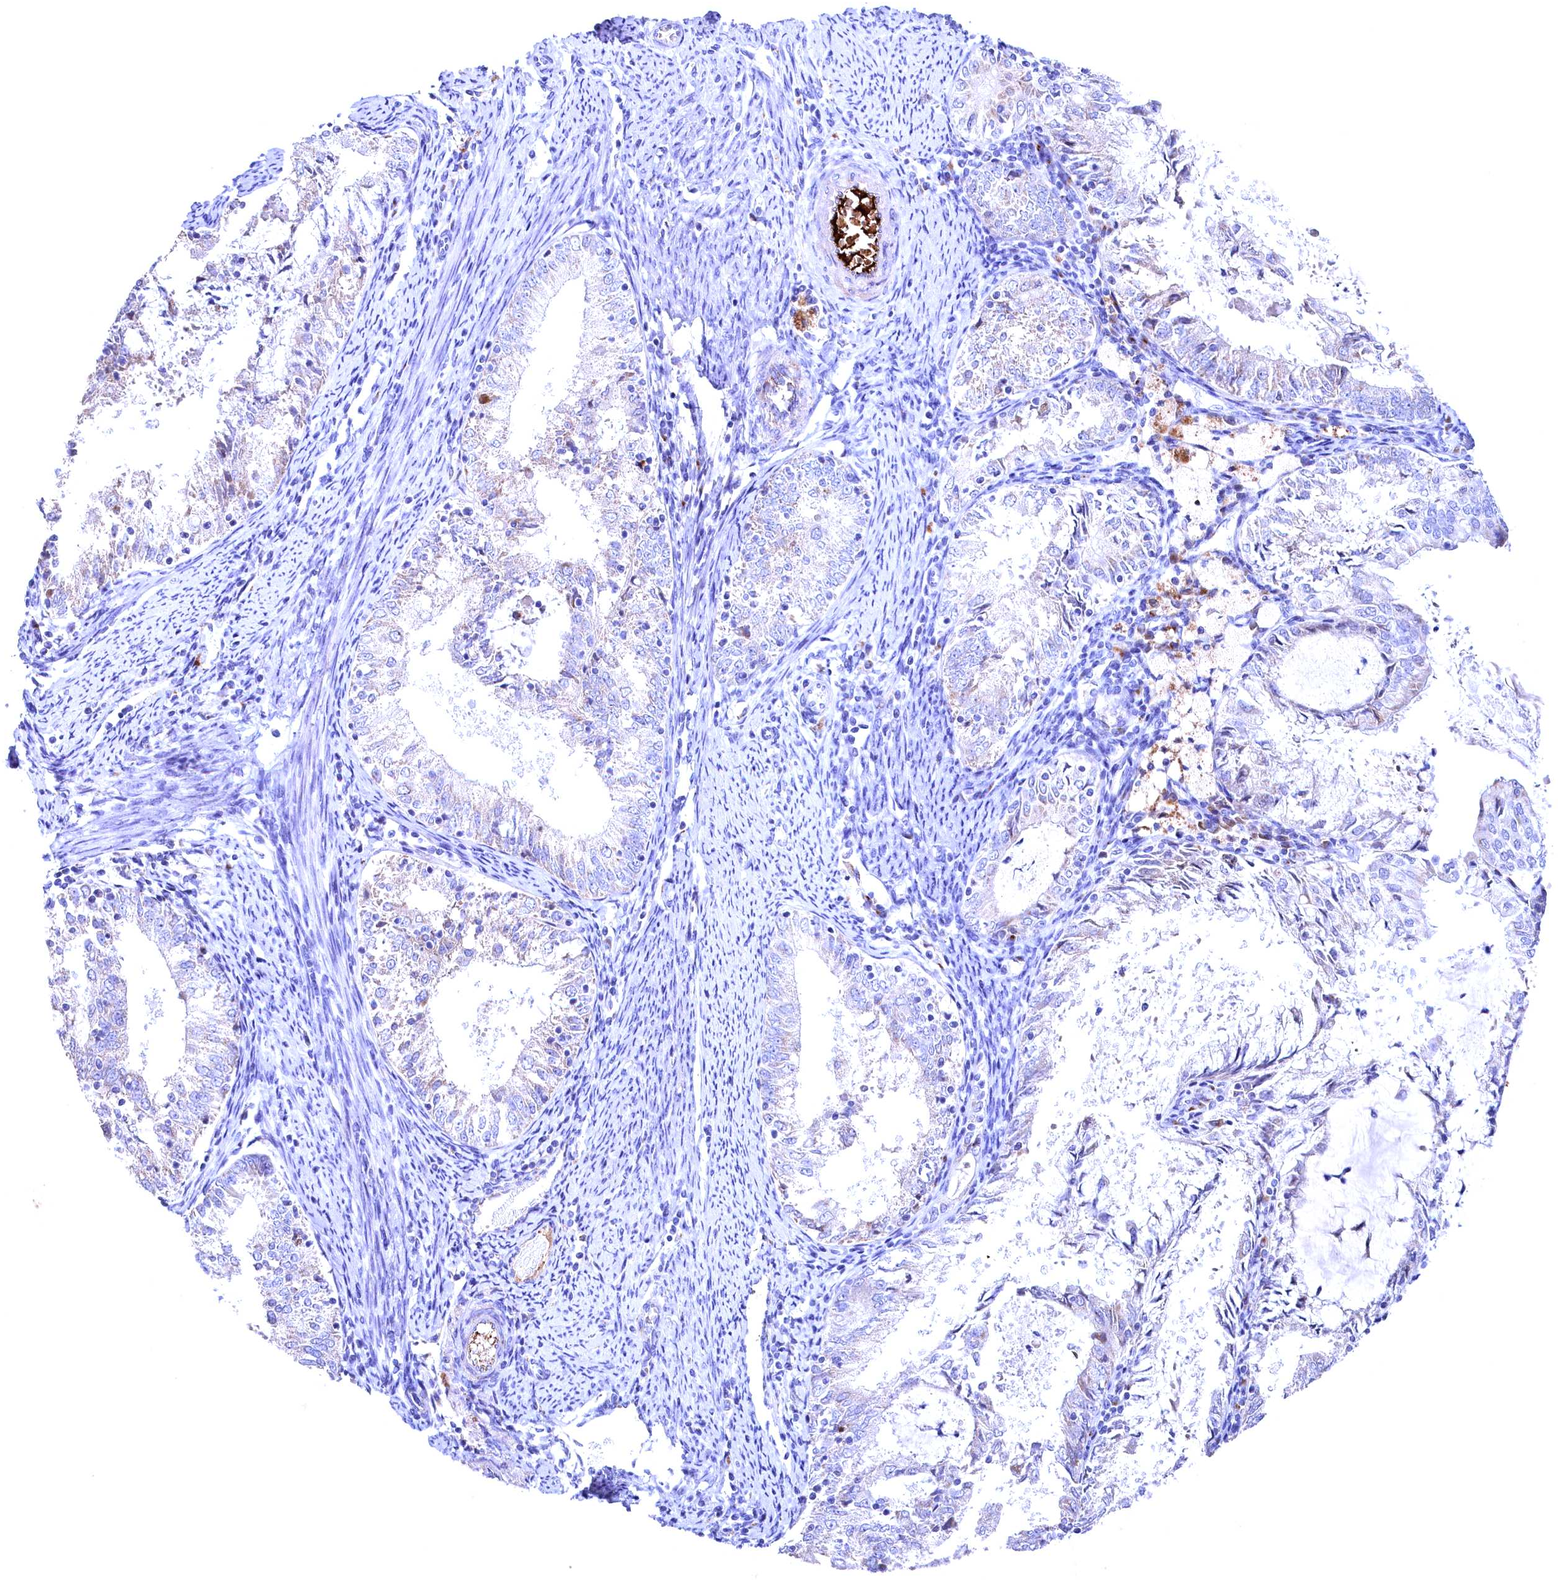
{"staining": {"intensity": "negative", "quantity": "none", "location": "none"}, "tissue": "endometrial cancer", "cell_type": "Tumor cells", "image_type": "cancer", "snomed": [{"axis": "morphology", "description": "Adenocarcinoma, NOS"}, {"axis": "topography", "description": "Endometrium"}], "caption": "Tumor cells are negative for protein expression in human endometrial cancer (adenocarcinoma). (DAB (3,3'-diaminobenzidine) immunohistochemistry (IHC), high magnification).", "gene": "GPR108", "patient": {"sex": "female", "age": 57}}